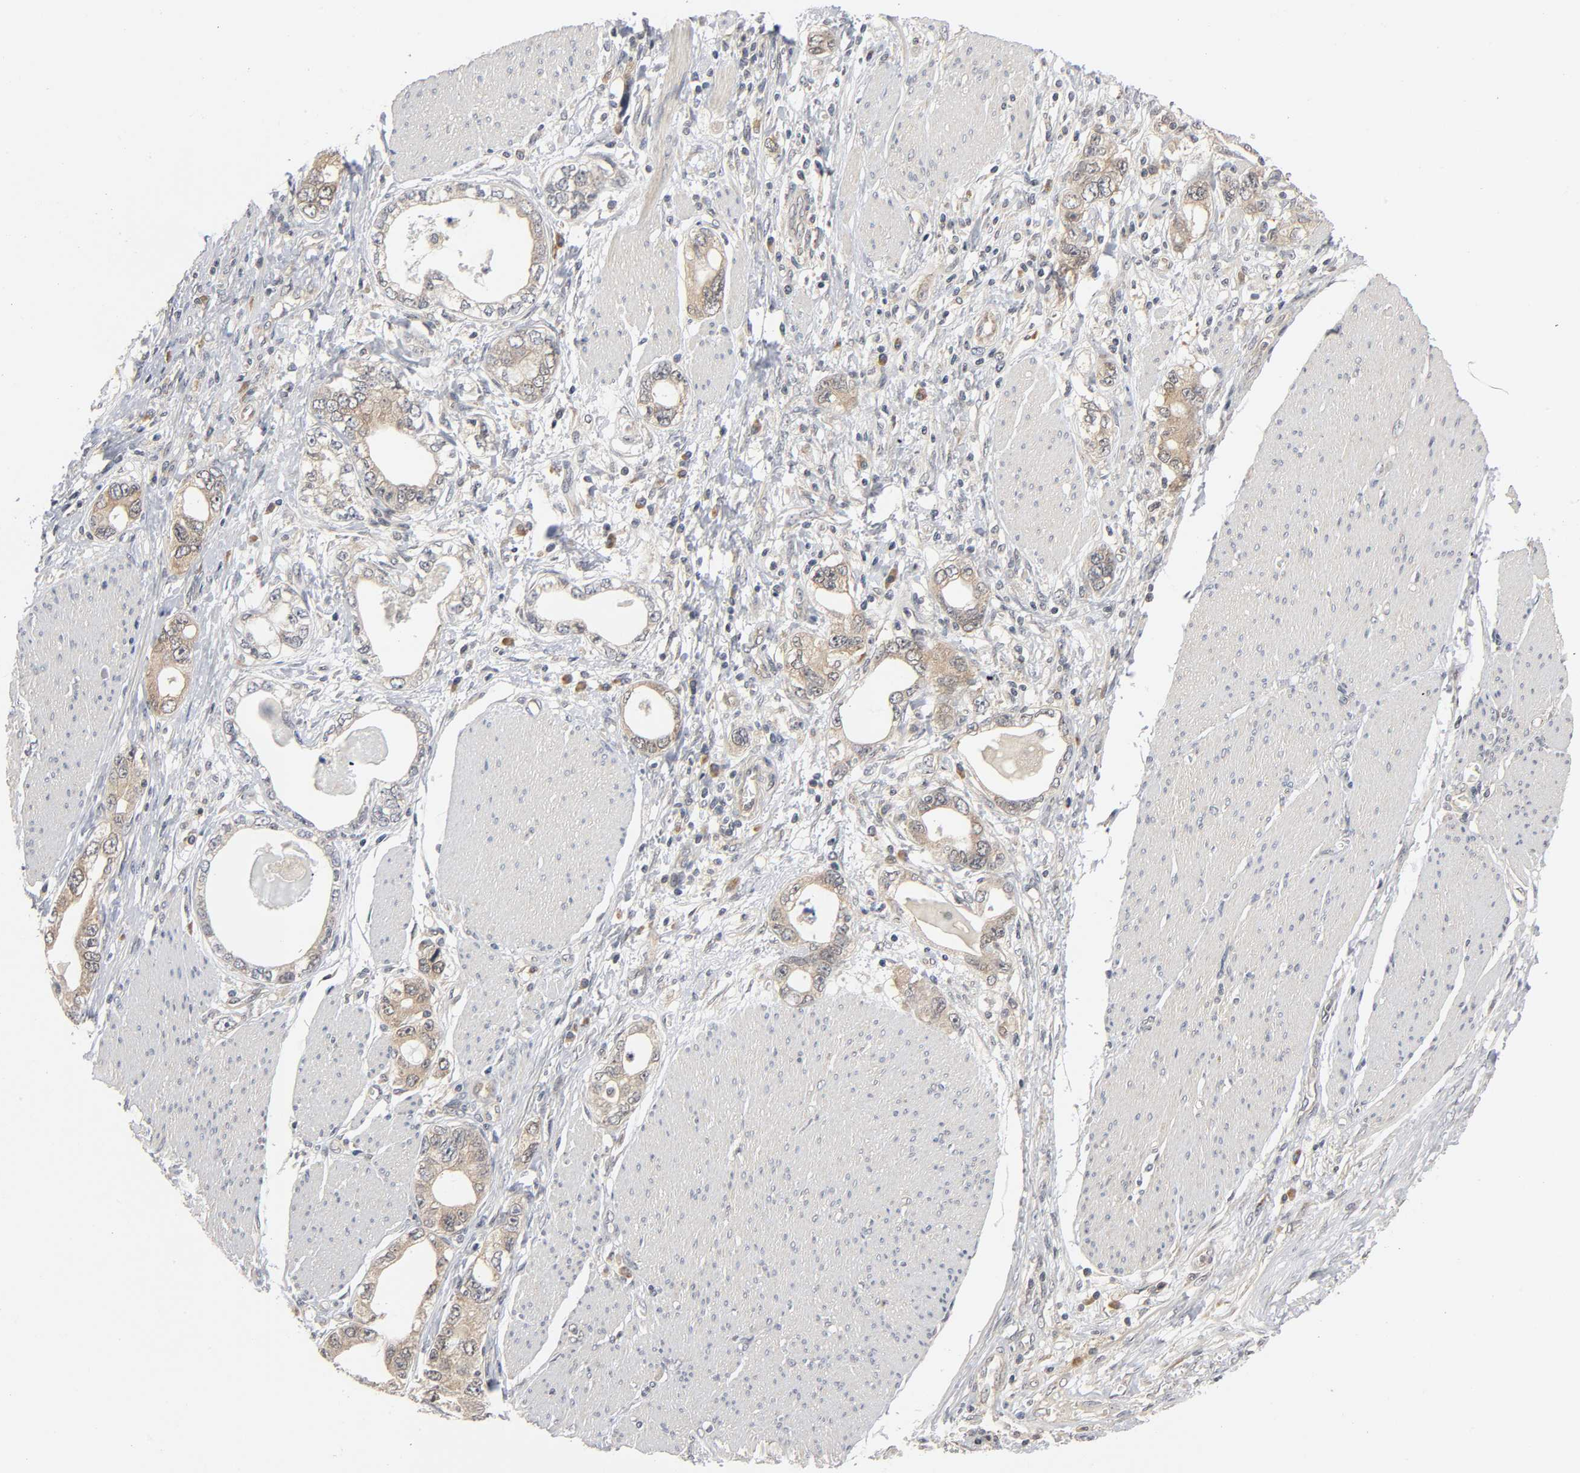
{"staining": {"intensity": "moderate", "quantity": ">75%", "location": "cytoplasmic/membranous"}, "tissue": "stomach cancer", "cell_type": "Tumor cells", "image_type": "cancer", "snomed": [{"axis": "morphology", "description": "Adenocarcinoma, NOS"}, {"axis": "topography", "description": "Stomach, lower"}], "caption": "Protein staining of stomach cancer (adenocarcinoma) tissue demonstrates moderate cytoplasmic/membranous staining in about >75% of tumor cells.", "gene": "MAPK8", "patient": {"sex": "female", "age": 93}}